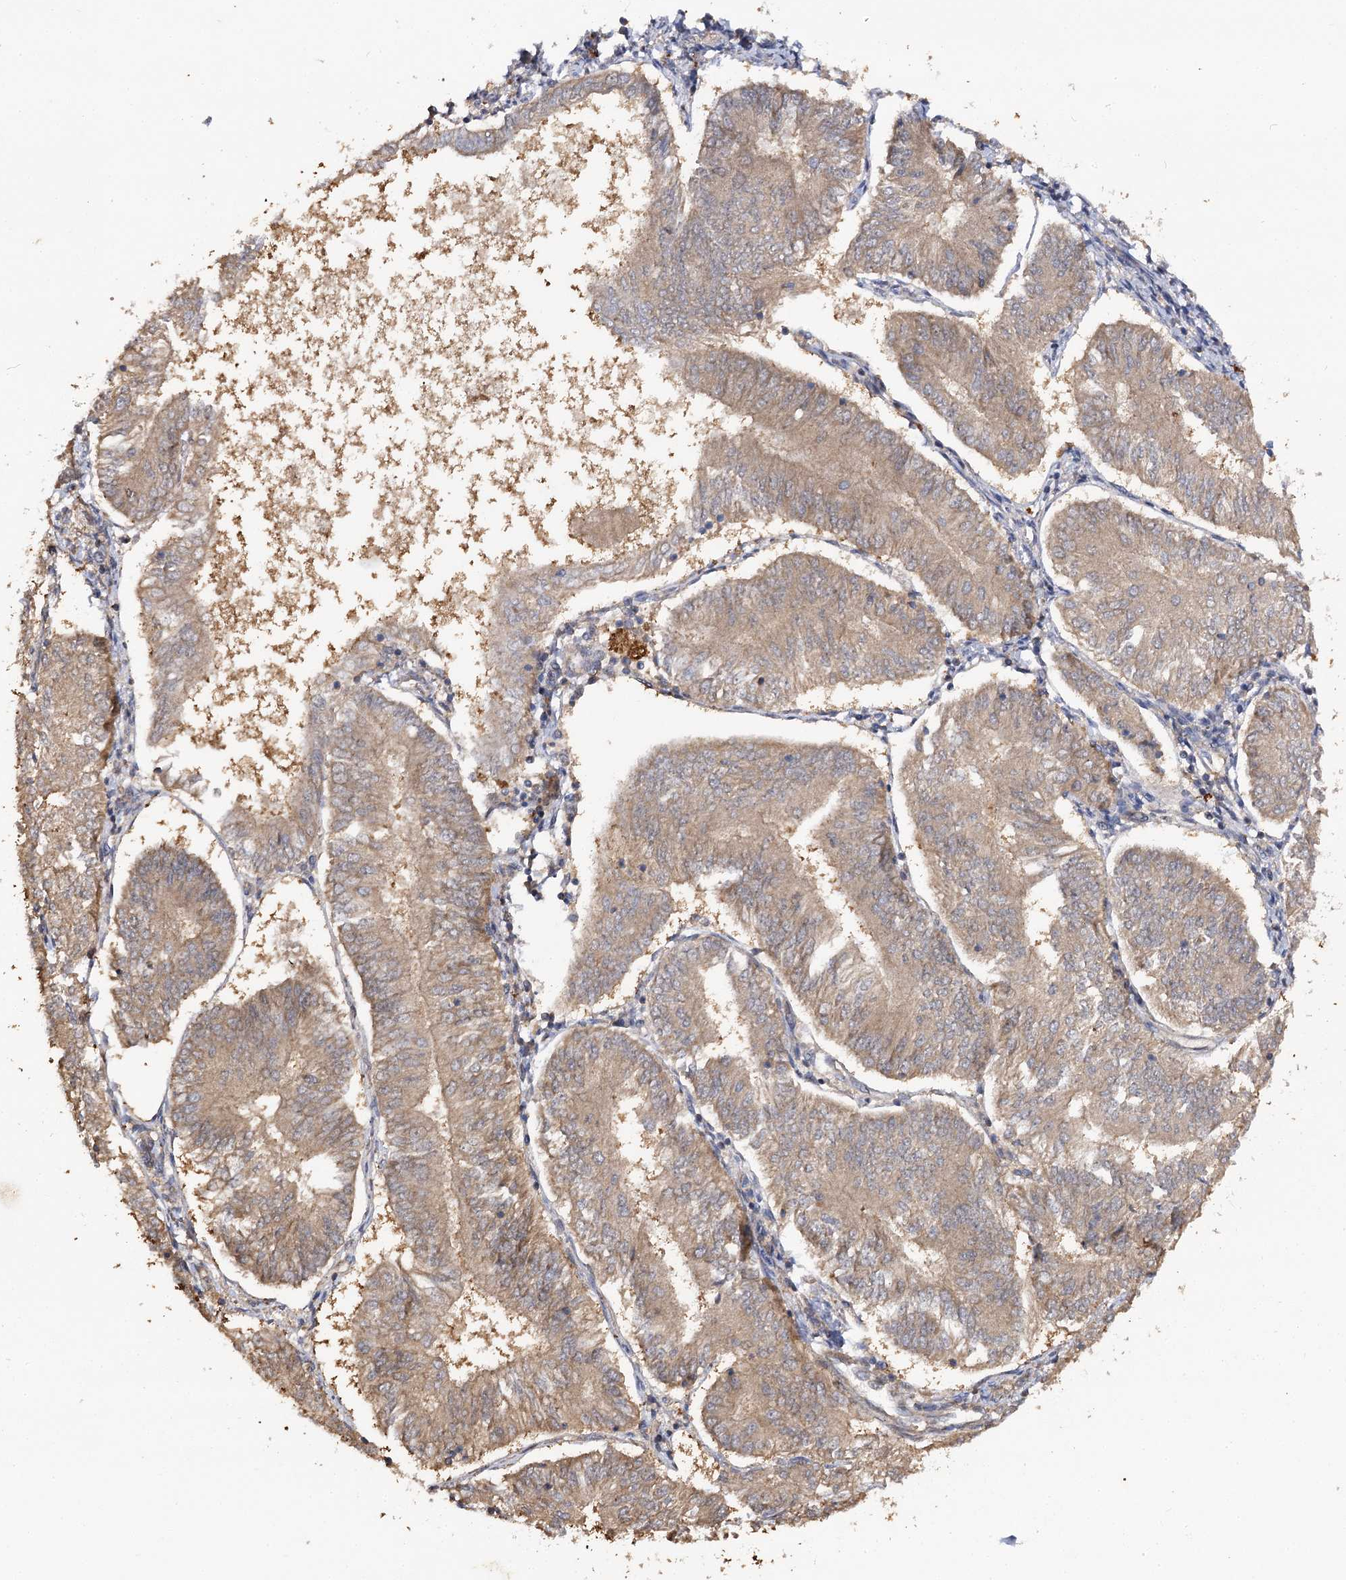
{"staining": {"intensity": "moderate", "quantity": ">75%", "location": "cytoplasmic/membranous"}, "tissue": "endometrial cancer", "cell_type": "Tumor cells", "image_type": "cancer", "snomed": [{"axis": "morphology", "description": "Adenocarcinoma, NOS"}, {"axis": "topography", "description": "Endometrium"}], "caption": "Endometrial cancer (adenocarcinoma) stained for a protein (brown) demonstrates moderate cytoplasmic/membranous positive expression in approximately >75% of tumor cells.", "gene": "ARL13A", "patient": {"sex": "female", "age": 58}}